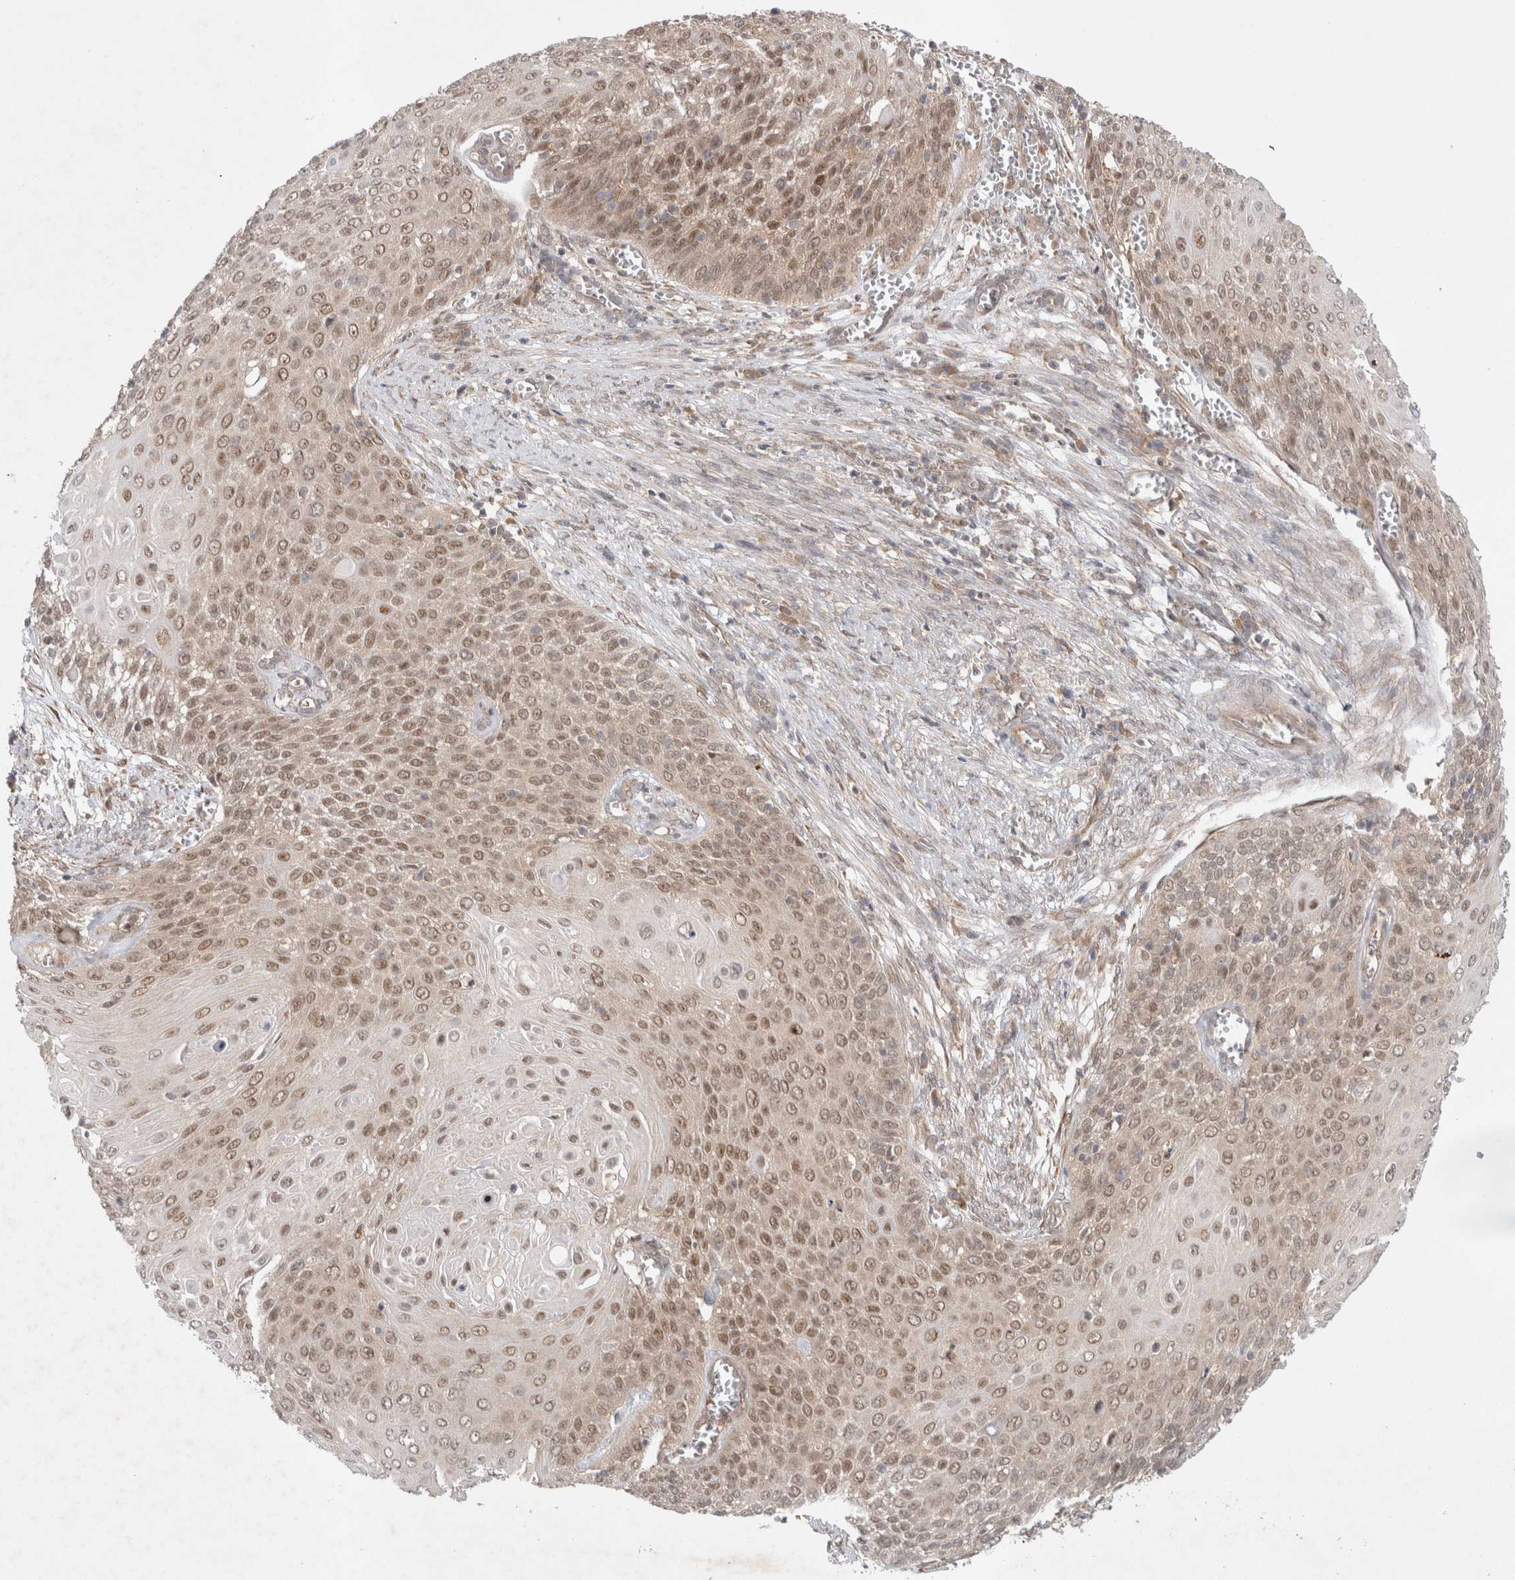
{"staining": {"intensity": "moderate", "quantity": ">75%", "location": "nuclear"}, "tissue": "cervical cancer", "cell_type": "Tumor cells", "image_type": "cancer", "snomed": [{"axis": "morphology", "description": "Squamous cell carcinoma, NOS"}, {"axis": "topography", "description": "Cervix"}], "caption": "Squamous cell carcinoma (cervical) stained with DAB immunohistochemistry (IHC) displays medium levels of moderate nuclear expression in approximately >75% of tumor cells.", "gene": "EIF3E", "patient": {"sex": "female", "age": 39}}